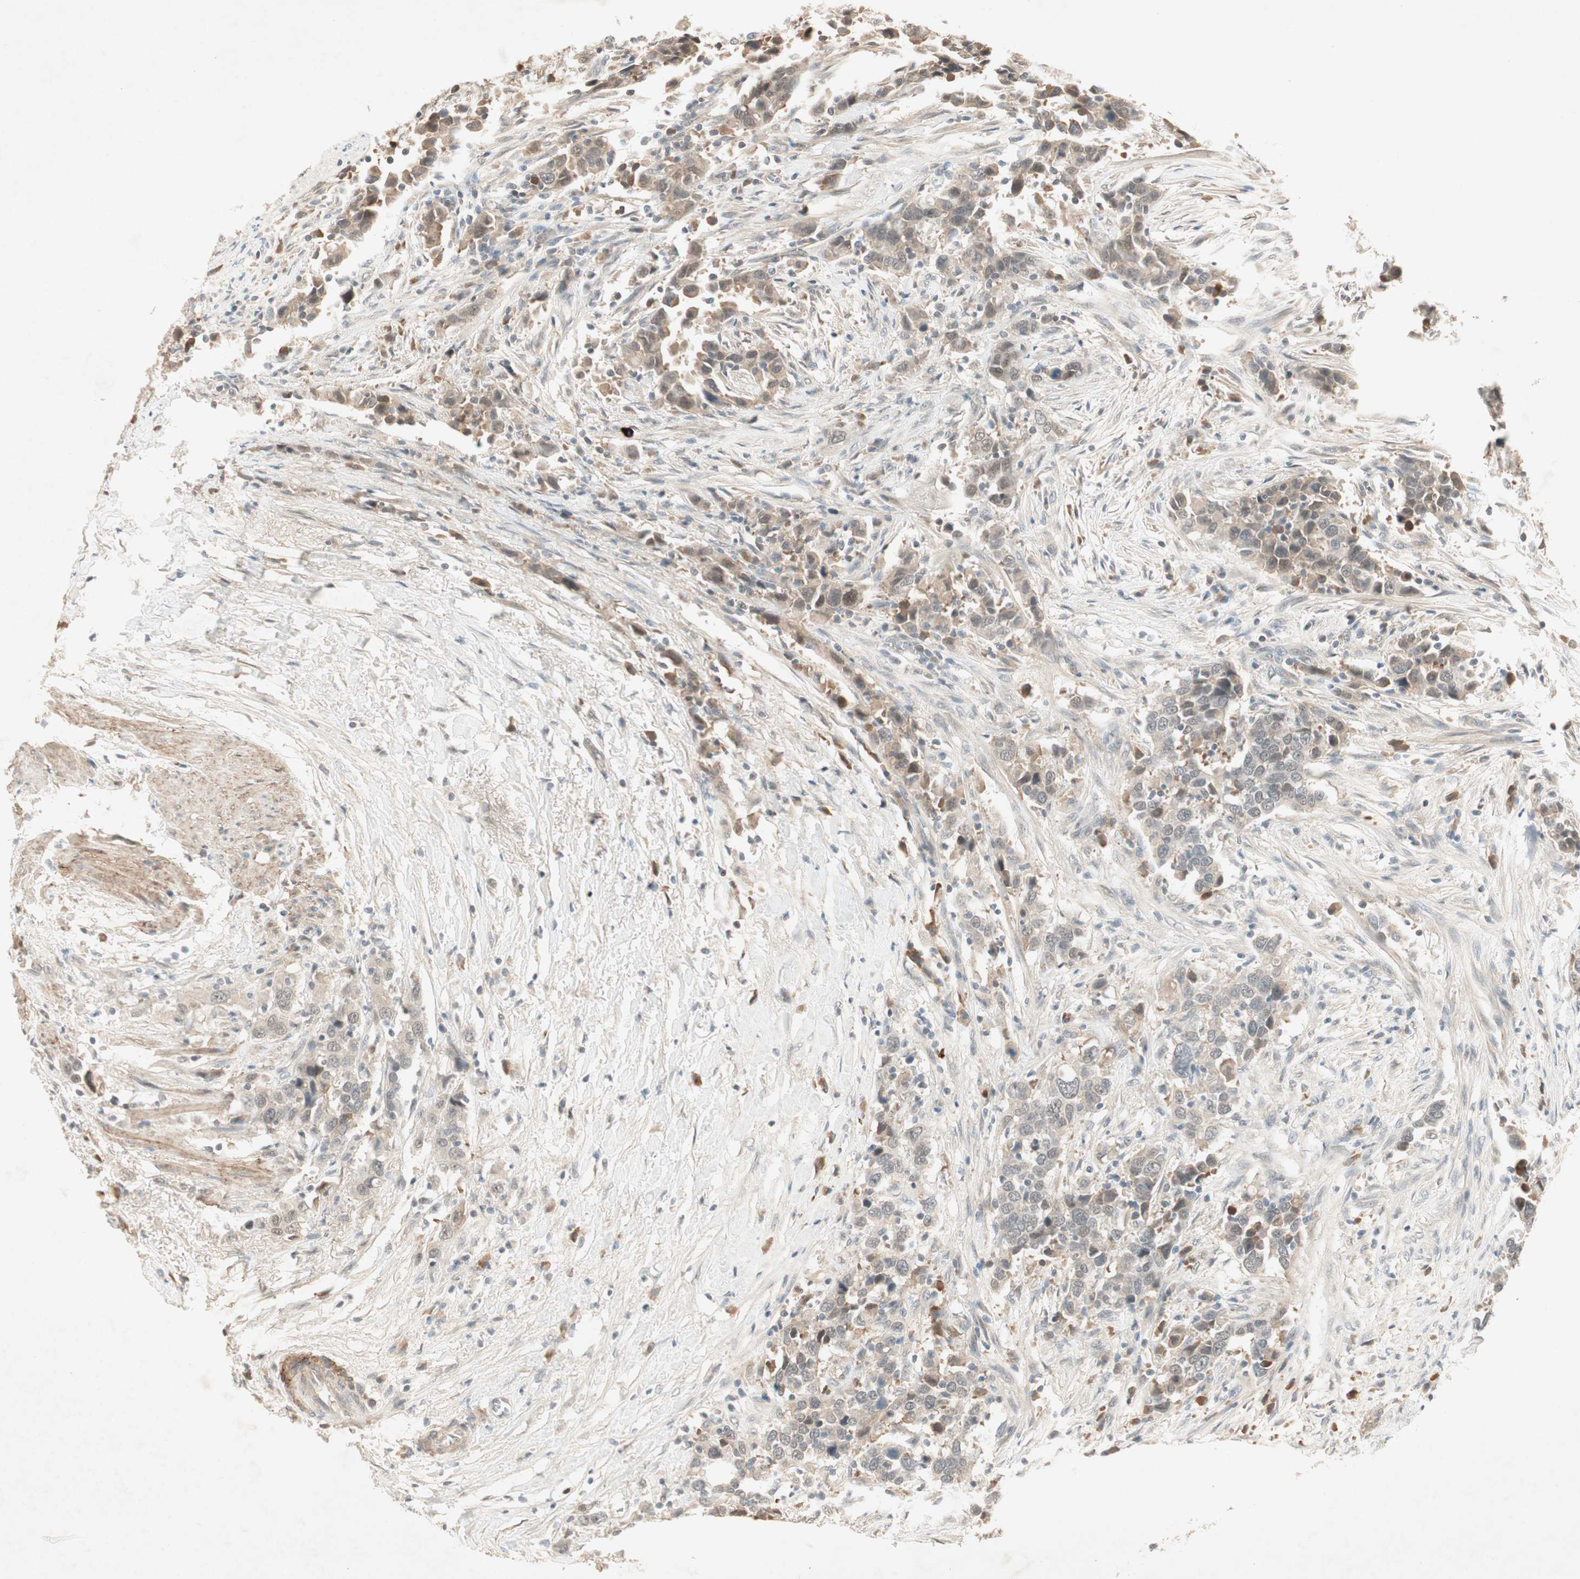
{"staining": {"intensity": "moderate", "quantity": "<25%", "location": "cytoplasmic/membranous,nuclear"}, "tissue": "urothelial cancer", "cell_type": "Tumor cells", "image_type": "cancer", "snomed": [{"axis": "morphology", "description": "Urothelial carcinoma, High grade"}, {"axis": "topography", "description": "Urinary bladder"}], "caption": "Immunohistochemistry (DAB (3,3'-diaminobenzidine)) staining of urothelial cancer displays moderate cytoplasmic/membranous and nuclear protein positivity in about <25% of tumor cells. The protein is shown in brown color, while the nuclei are stained blue.", "gene": "RNGTT", "patient": {"sex": "male", "age": 61}}